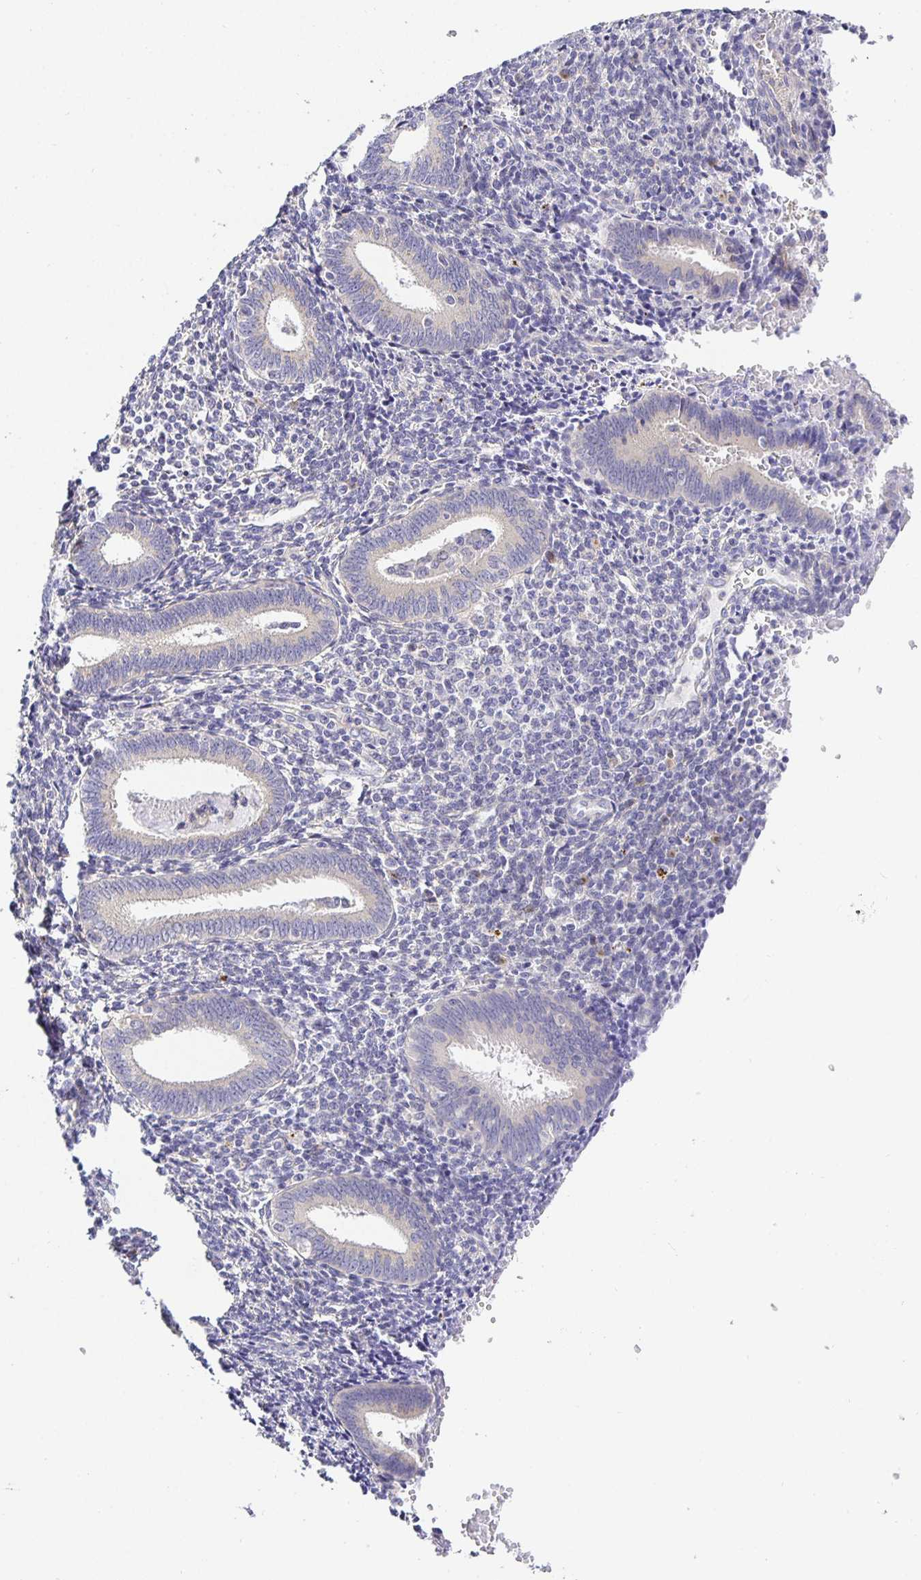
{"staining": {"intensity": "negative", "quantity": "none", "location": "none"}, "tissue": "endometrium", "cell_type": "Cells in endometrial stroma", "image_type": "normal", "snomed": [{"axis": "morphology", "description": "Normal tissue, NOS"}, {"axis": "topography", "description": "Endometrium"}], "caption": "Cells in endometrial stroma show no significant expression in normal endometrium. (DAB immunohistochemistry, high magnification).", "gene": "OPALIN", "patient": {"sex": "female", "age": 41}}